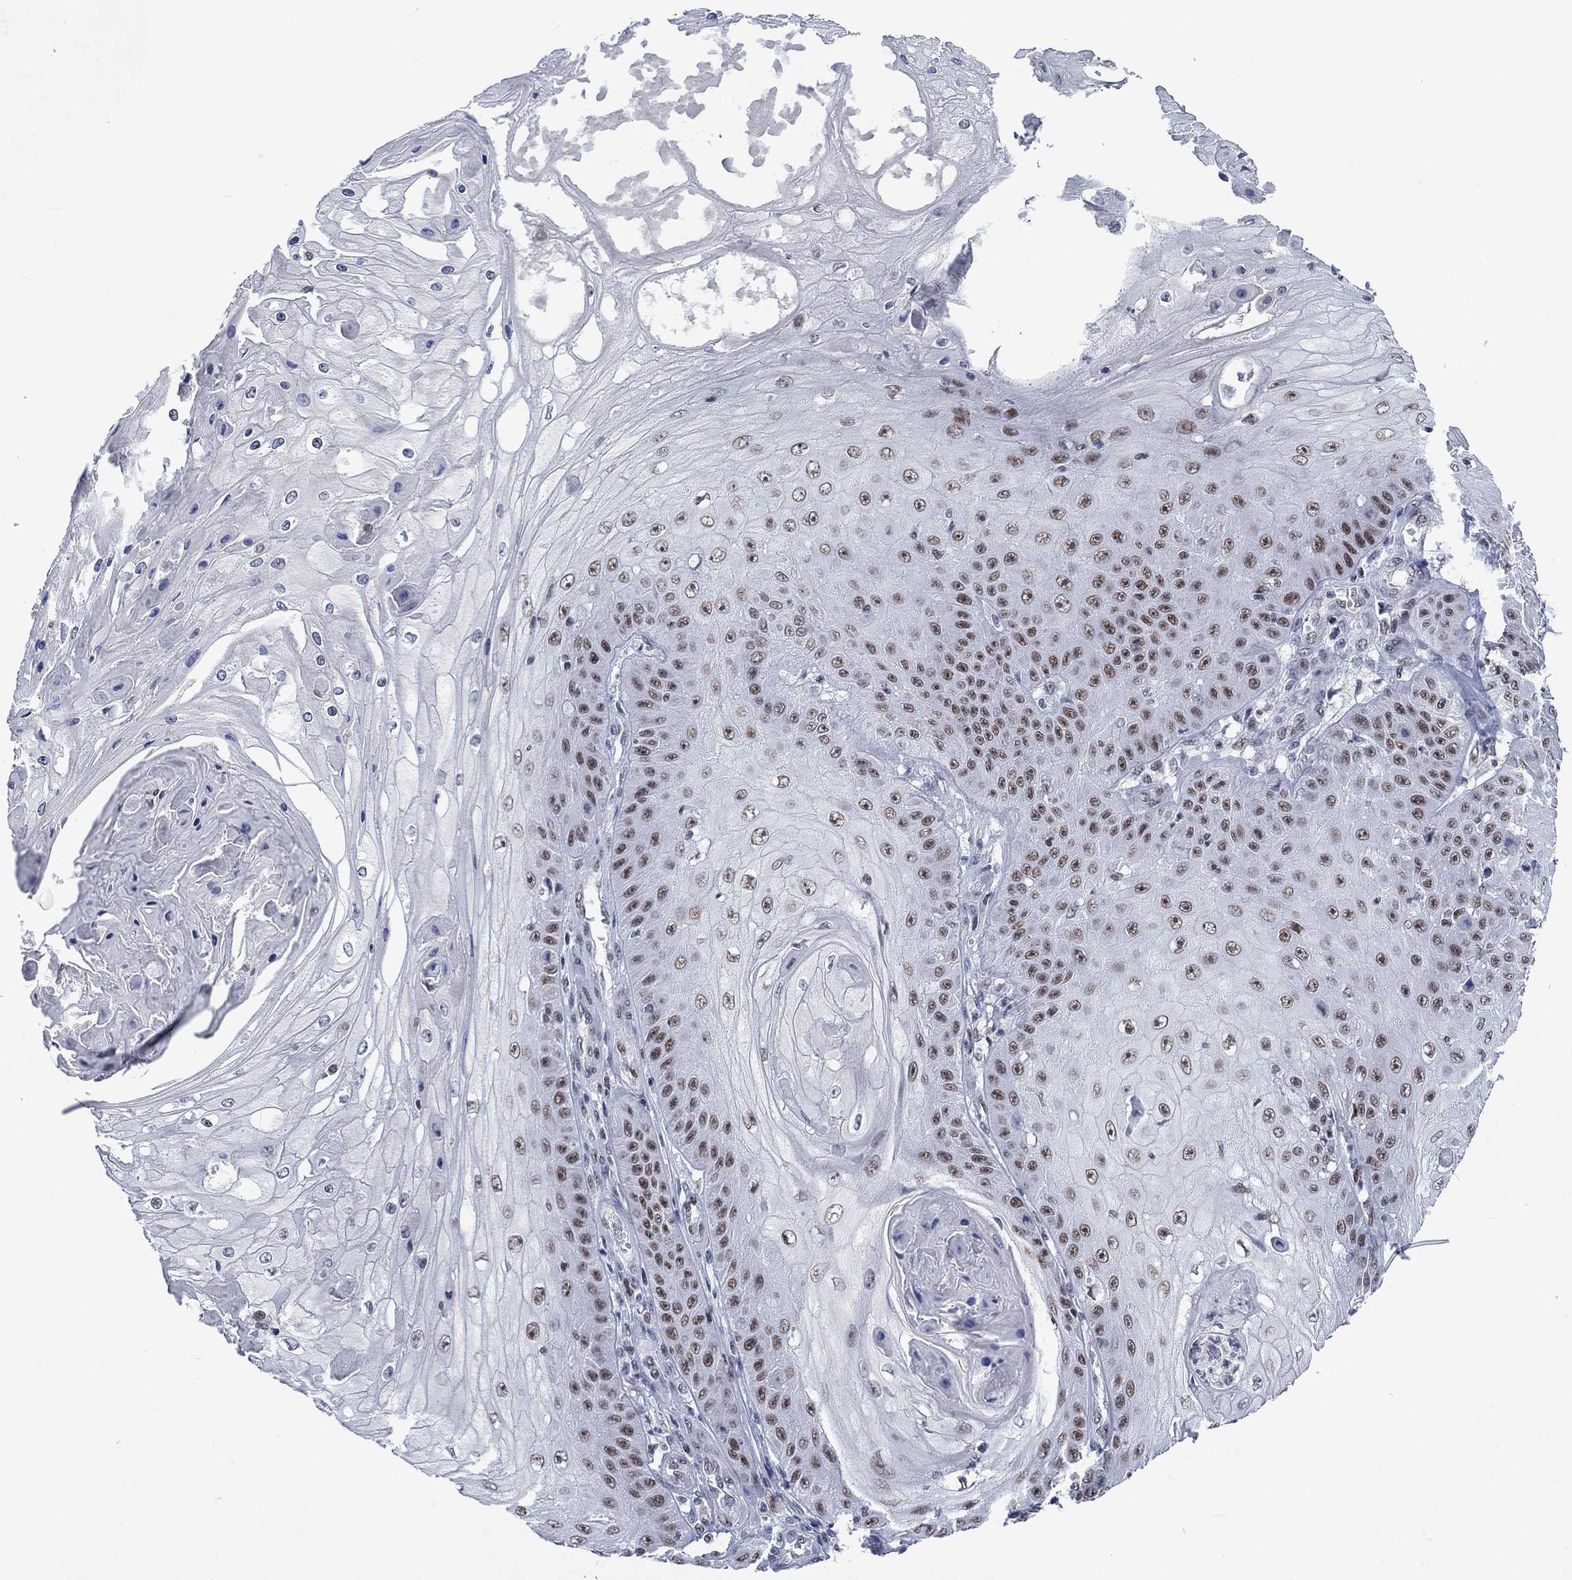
{"staining": {"intensity": "moderate", "quantity": ">75%", "location": "nuclear"}, "tissue": "skin cancer", "cell_type": "Tumor cells", "image_type": "cancer", "snomed": [{"axis": "morphology", "description": "Squamous cell carcinoma, NOS"}, {"axis": "topography", "description": "Skin"}], "caption": "This micrograph shows immunohistochemistry (IHC) staining of human skin squamous cell carcinoma, with medium moderate nuclear expression in about >75% of tumor cells.", "gene": "HCFC1", "patient": {"sex": "male", "age": 70}}